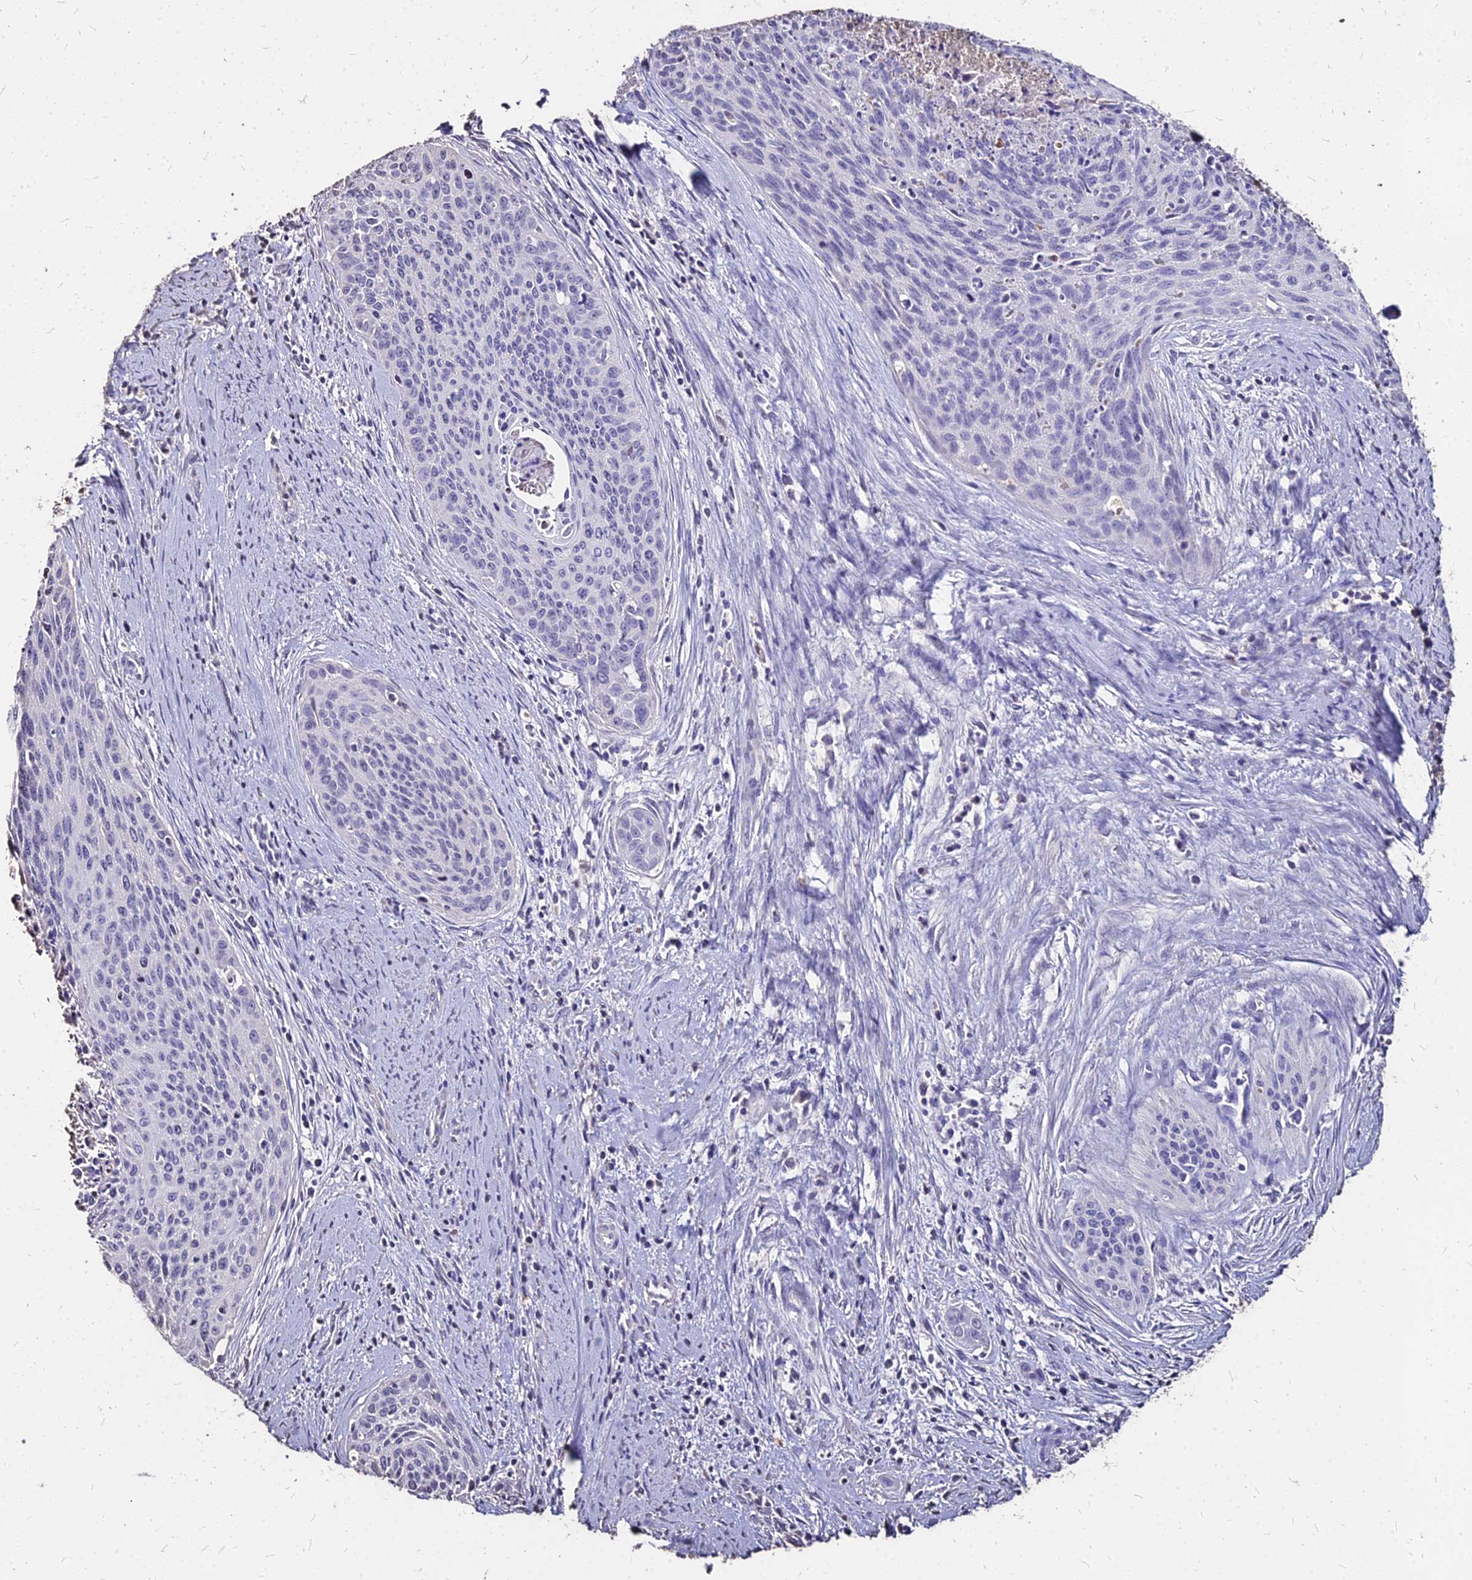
{"staining": {"intensity": "negative", "quantity": "none", "location": "none"}, "tissue": "cervical cancer", "cell_type": "Tumor cells", "image_type": "cancer", "snomed": [{"axis": "morphology", "description": "Squamous cell carcinoma, NOS"}, {"axis": "topography", "description": "Cervix"}], "caption": "An immunohistochemistry photomicrograph of cervical cancer is shown. There is no staining in tumor cells of cervical cancer.", "gene": "NME5", "patient": {"sex": "female", "age": 55}}